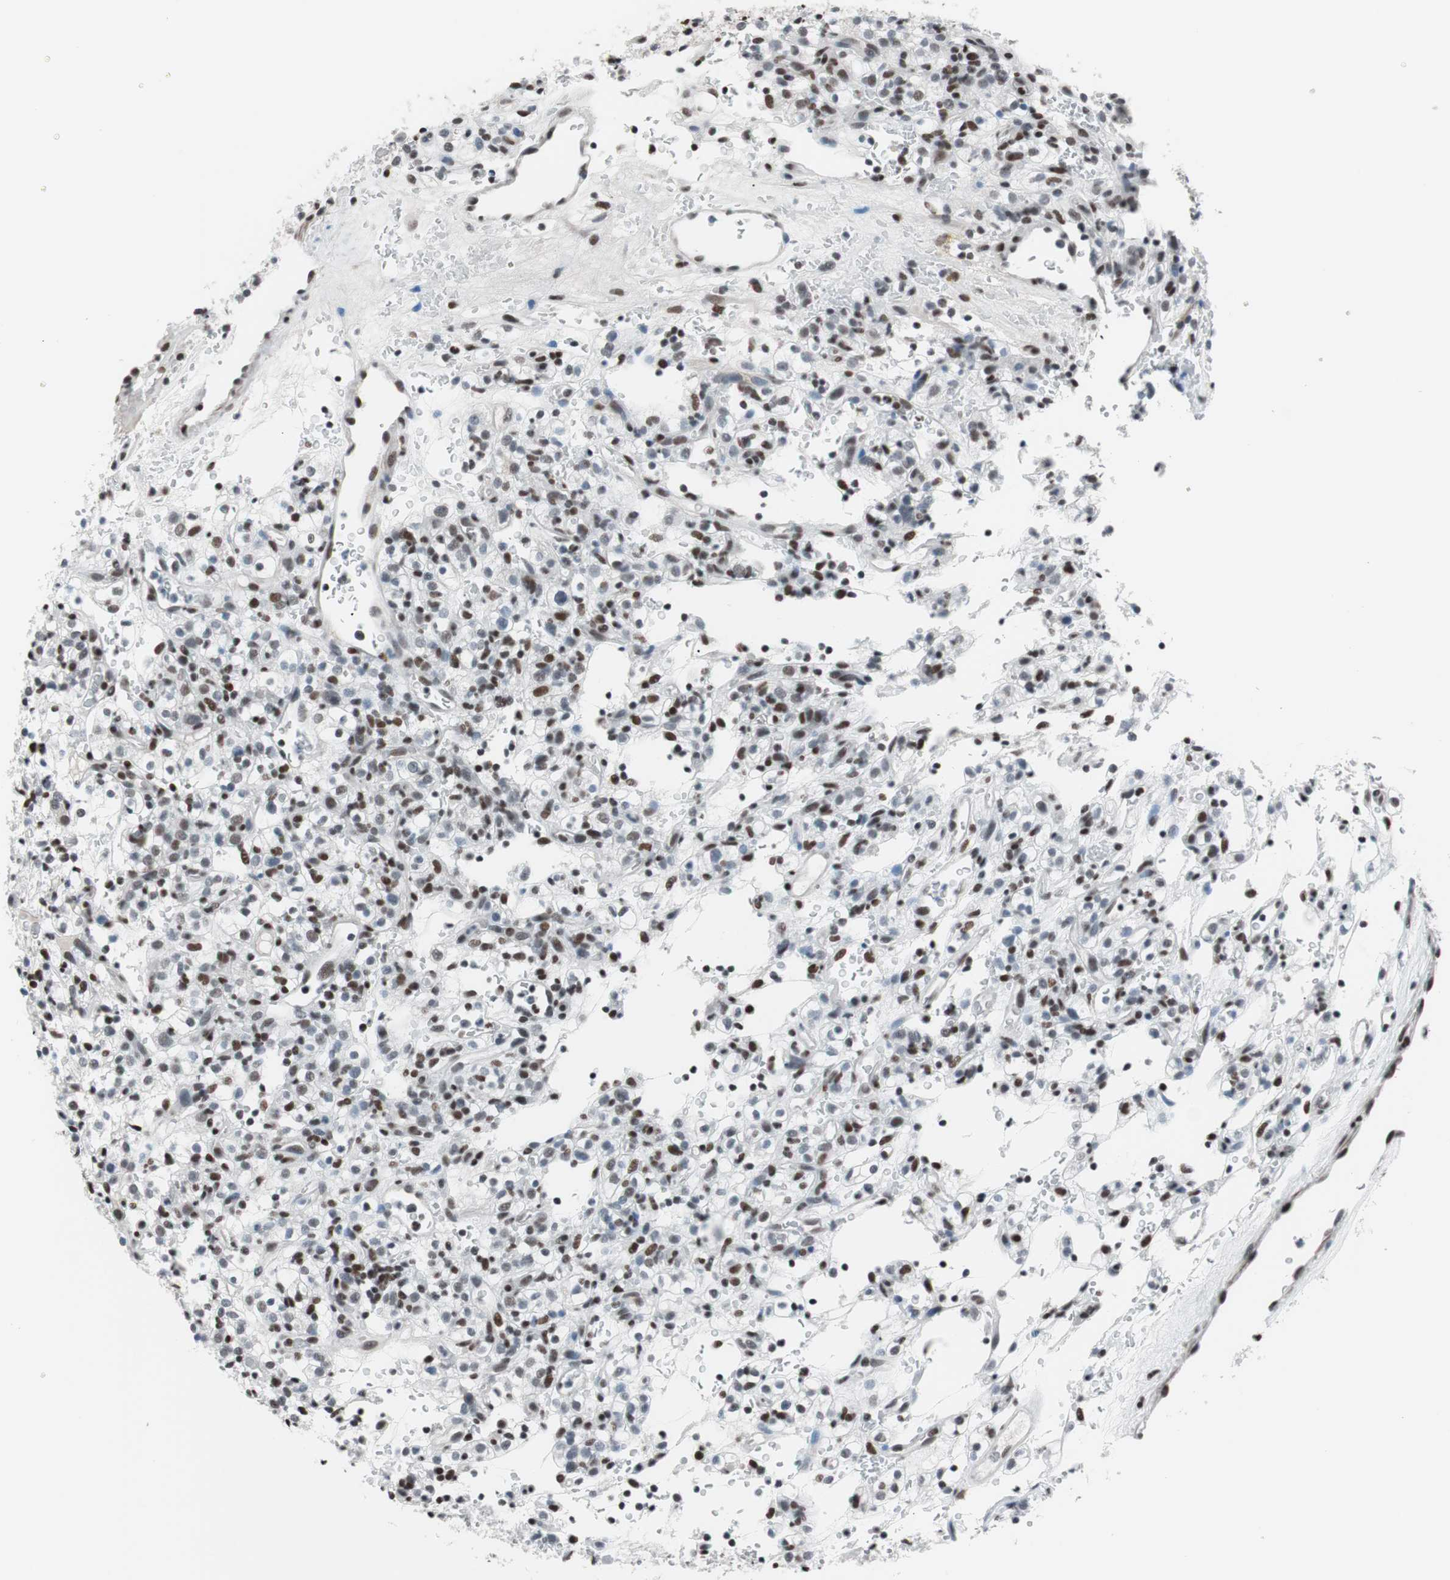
{"staining": {"intensity": "moderate", "quantity": "25%-75%", "location": "nuclear"}, "tissue": "renal cancer", "cell_type": "Tumor cells", "image_type": "cancer", "snomed": [{"axis": "morphology", "description": "Normal tissue, NOS"}, {"axis": "morphology", "description": "Adenocarcinoma, NOS"}, {"axis": "topography", "description": "Kidney"}], "caption": "Protein expression analysis of human renal adenocarcinoma reveals moderate nuclear expression in about 25%-75% of tumor cells.", "gene": "ARID1A", "patient": {"sex": "female", "age": 72}}